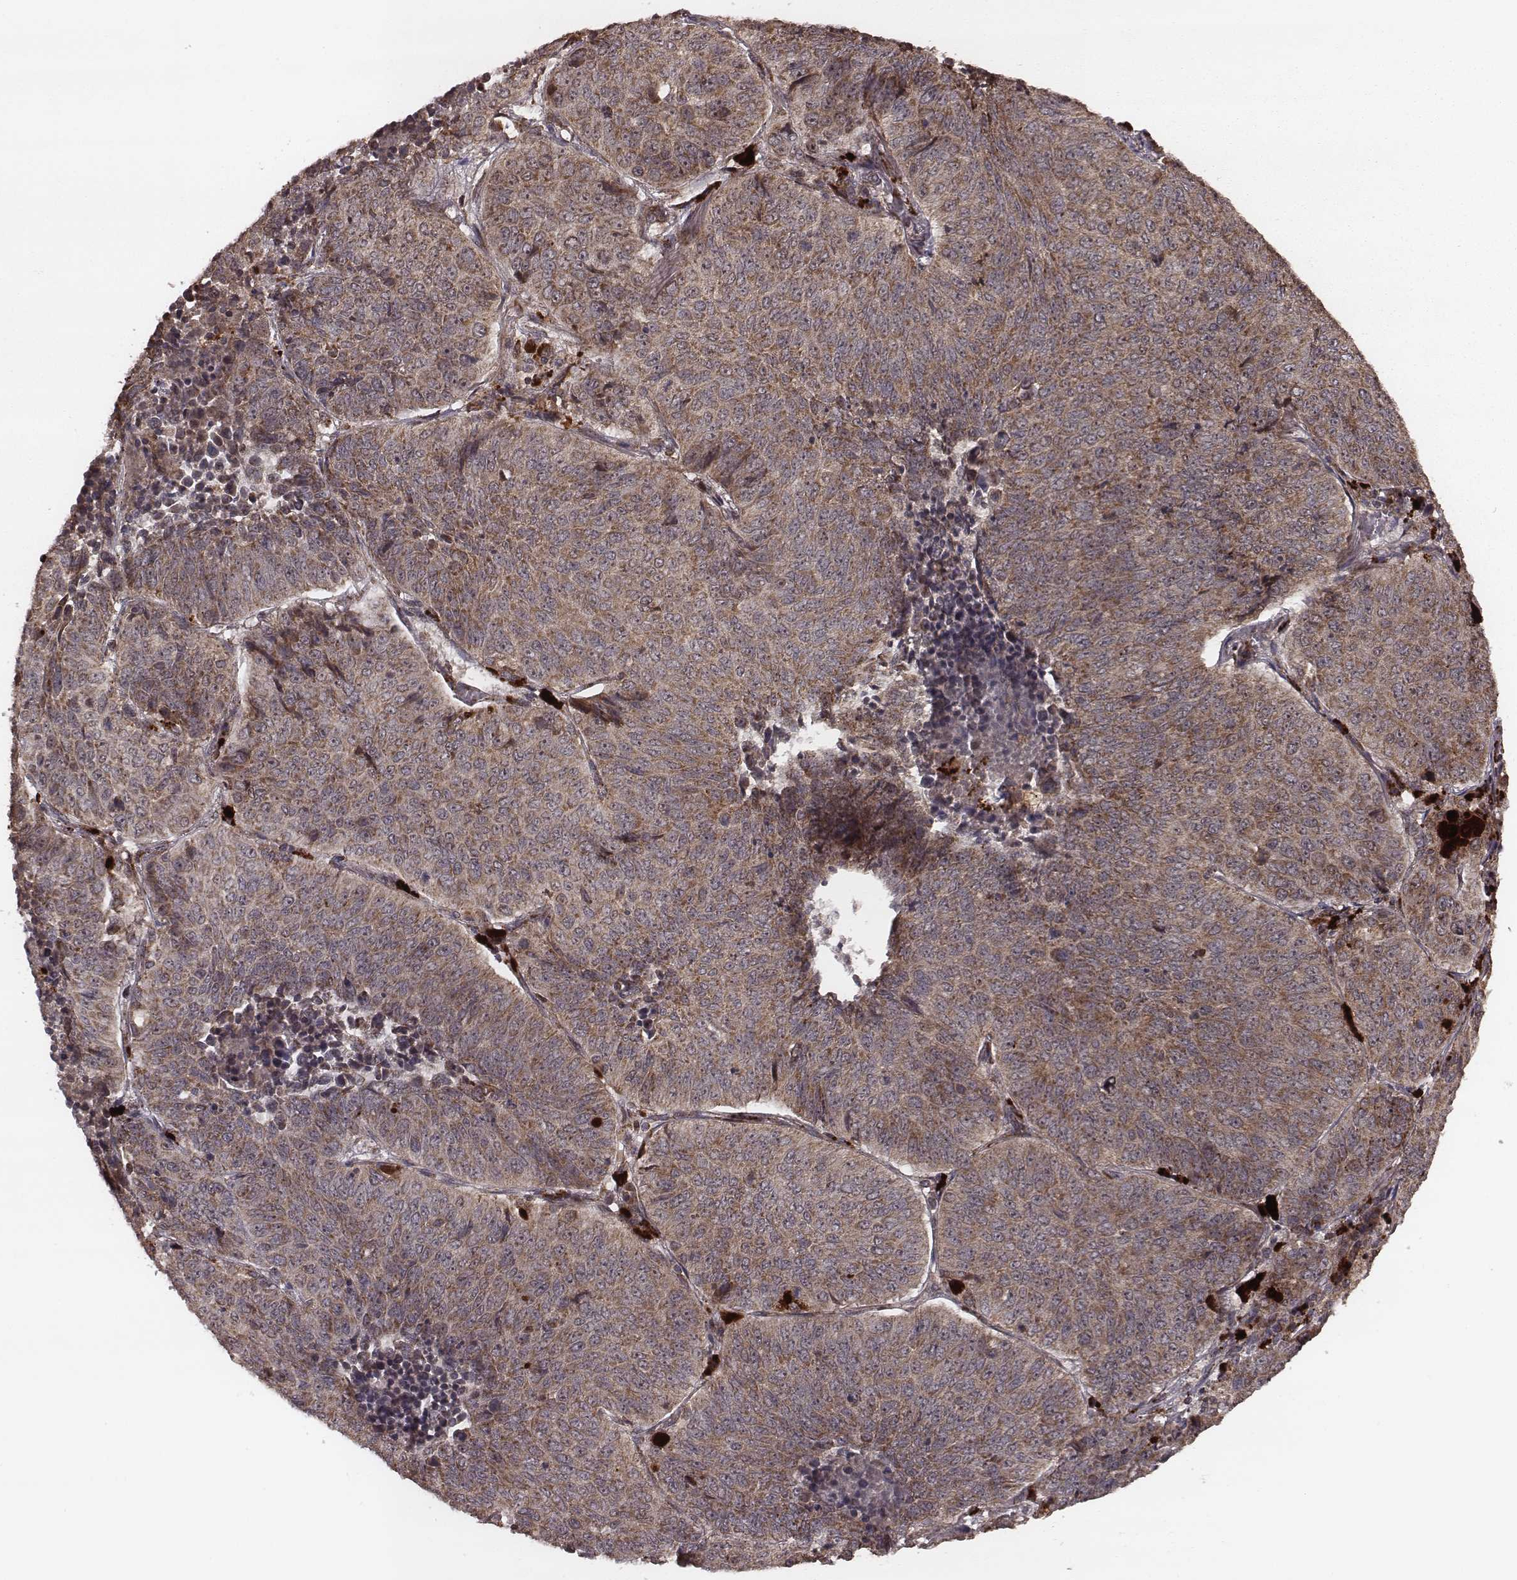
{"staining": {"intensity": "moderate", "quantity": ">75%", "location": "cytoplasmic/membranous"}, "tissue": "lung cancer", "cell_type": "Tumor cells", "image_type": "cancer", "snomed": [{"axis": "morphology", "description": "Normal tissue, NOS"}, {"axis": "morphology", "description": "Squamous cell carcinoma, NOS"}, {"axis": "topography", "description": "Bronchus"}, {"axis": "topography", "description": "Lung"}], "caption": "High-power microscopy captured an immunohistochemistry image of lung cancer (squamous cell carcinoma), revealing moderate cytoplasmic/membranous staining in approximately >75% of tumor cells.", "gene": "ZDHHC21", "patient": {"sex": "male", "age": 64}}